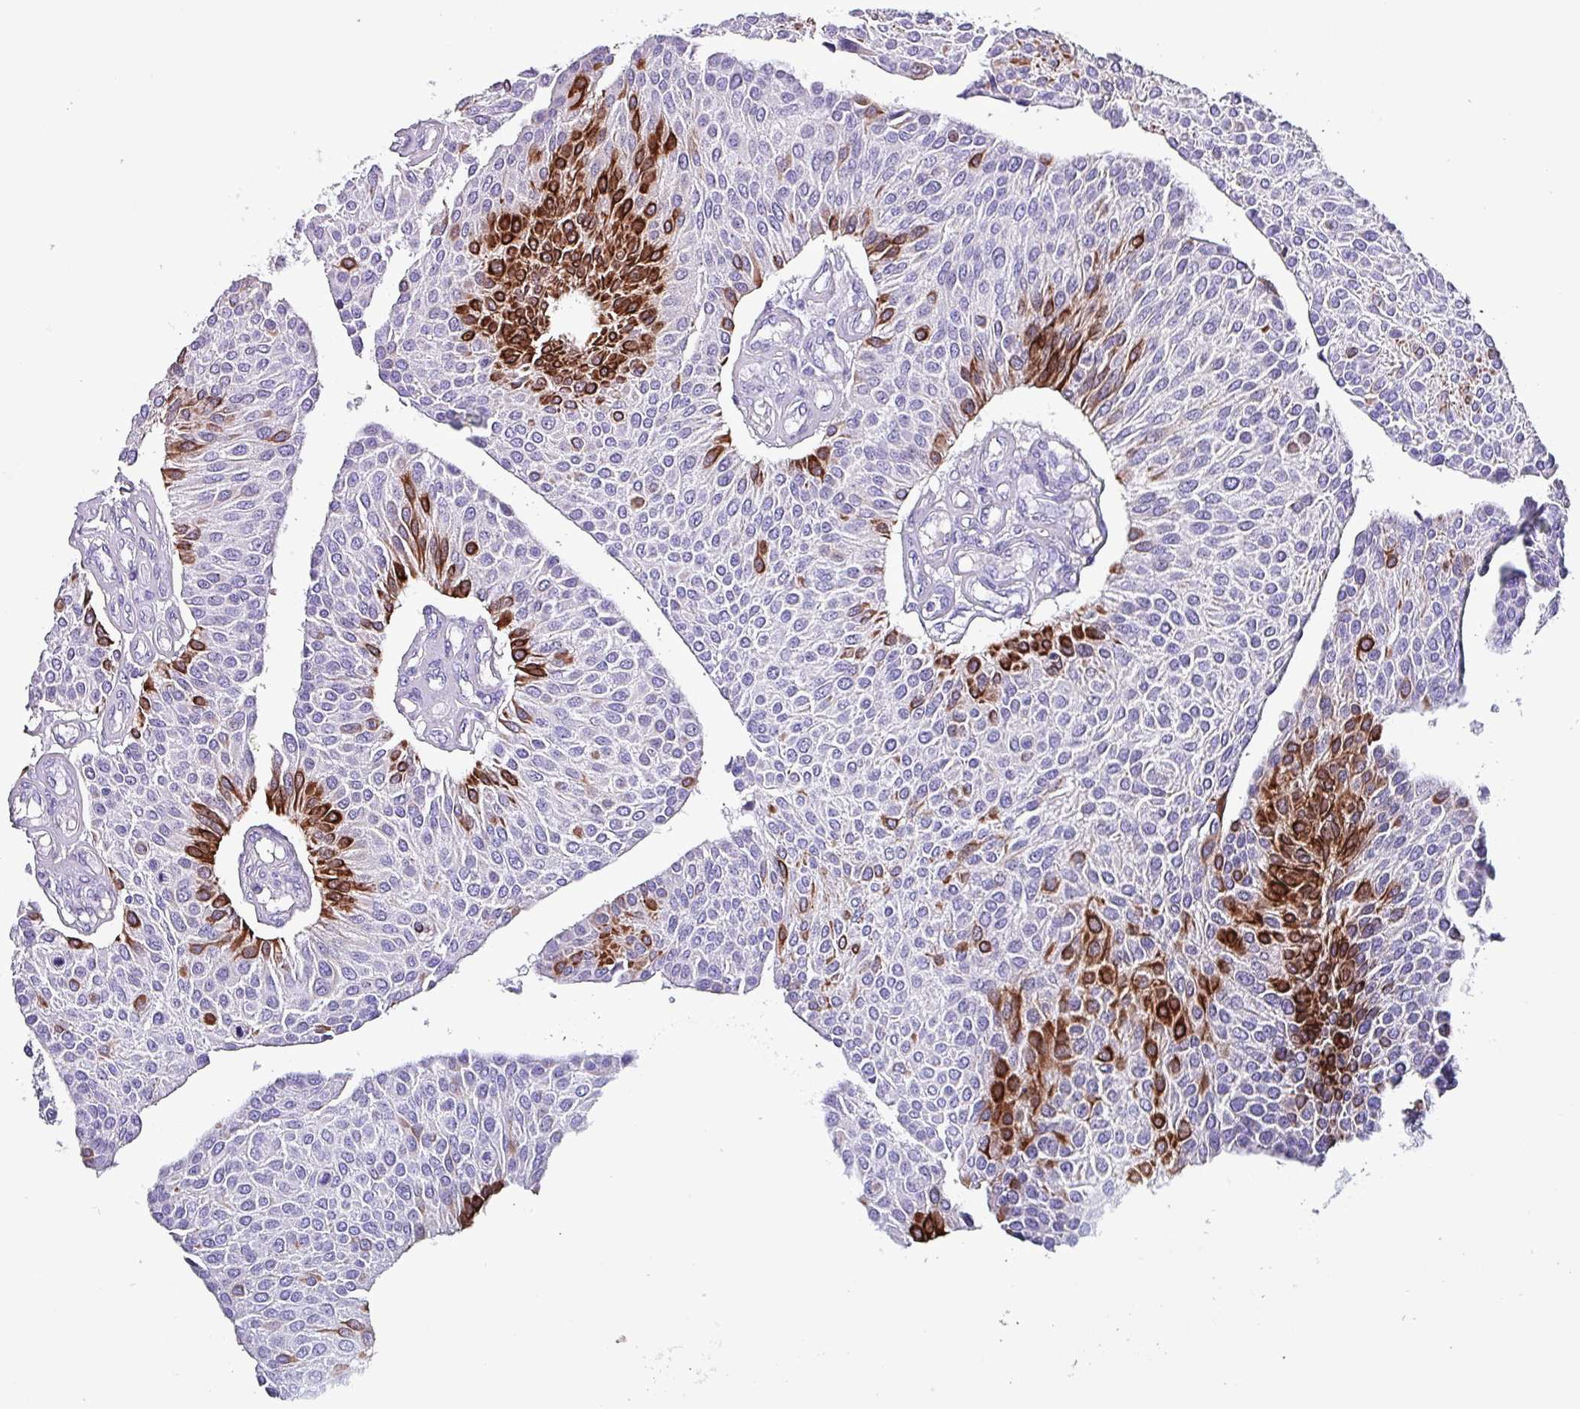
{"staining": {"intensity": "strong", "quantity": "<25%", "location": "cytoplasmic/membranous"}, "tissue": "urothelial cancer", "cell_type": "Tumor cells", "image_type": "cancer", "snomed": [{"axis": "morphology", "description": "Urothelial carcinoma, NOS"}, {"axis": "topography", "description": "Urinary bladder"}], "caption": "Human transitional cell carcinoma stained with a protein marker demonstrates strong staining in tumor cells.", "gene": "KRT6C", "patient": {"sex": "male", "age": 55}}